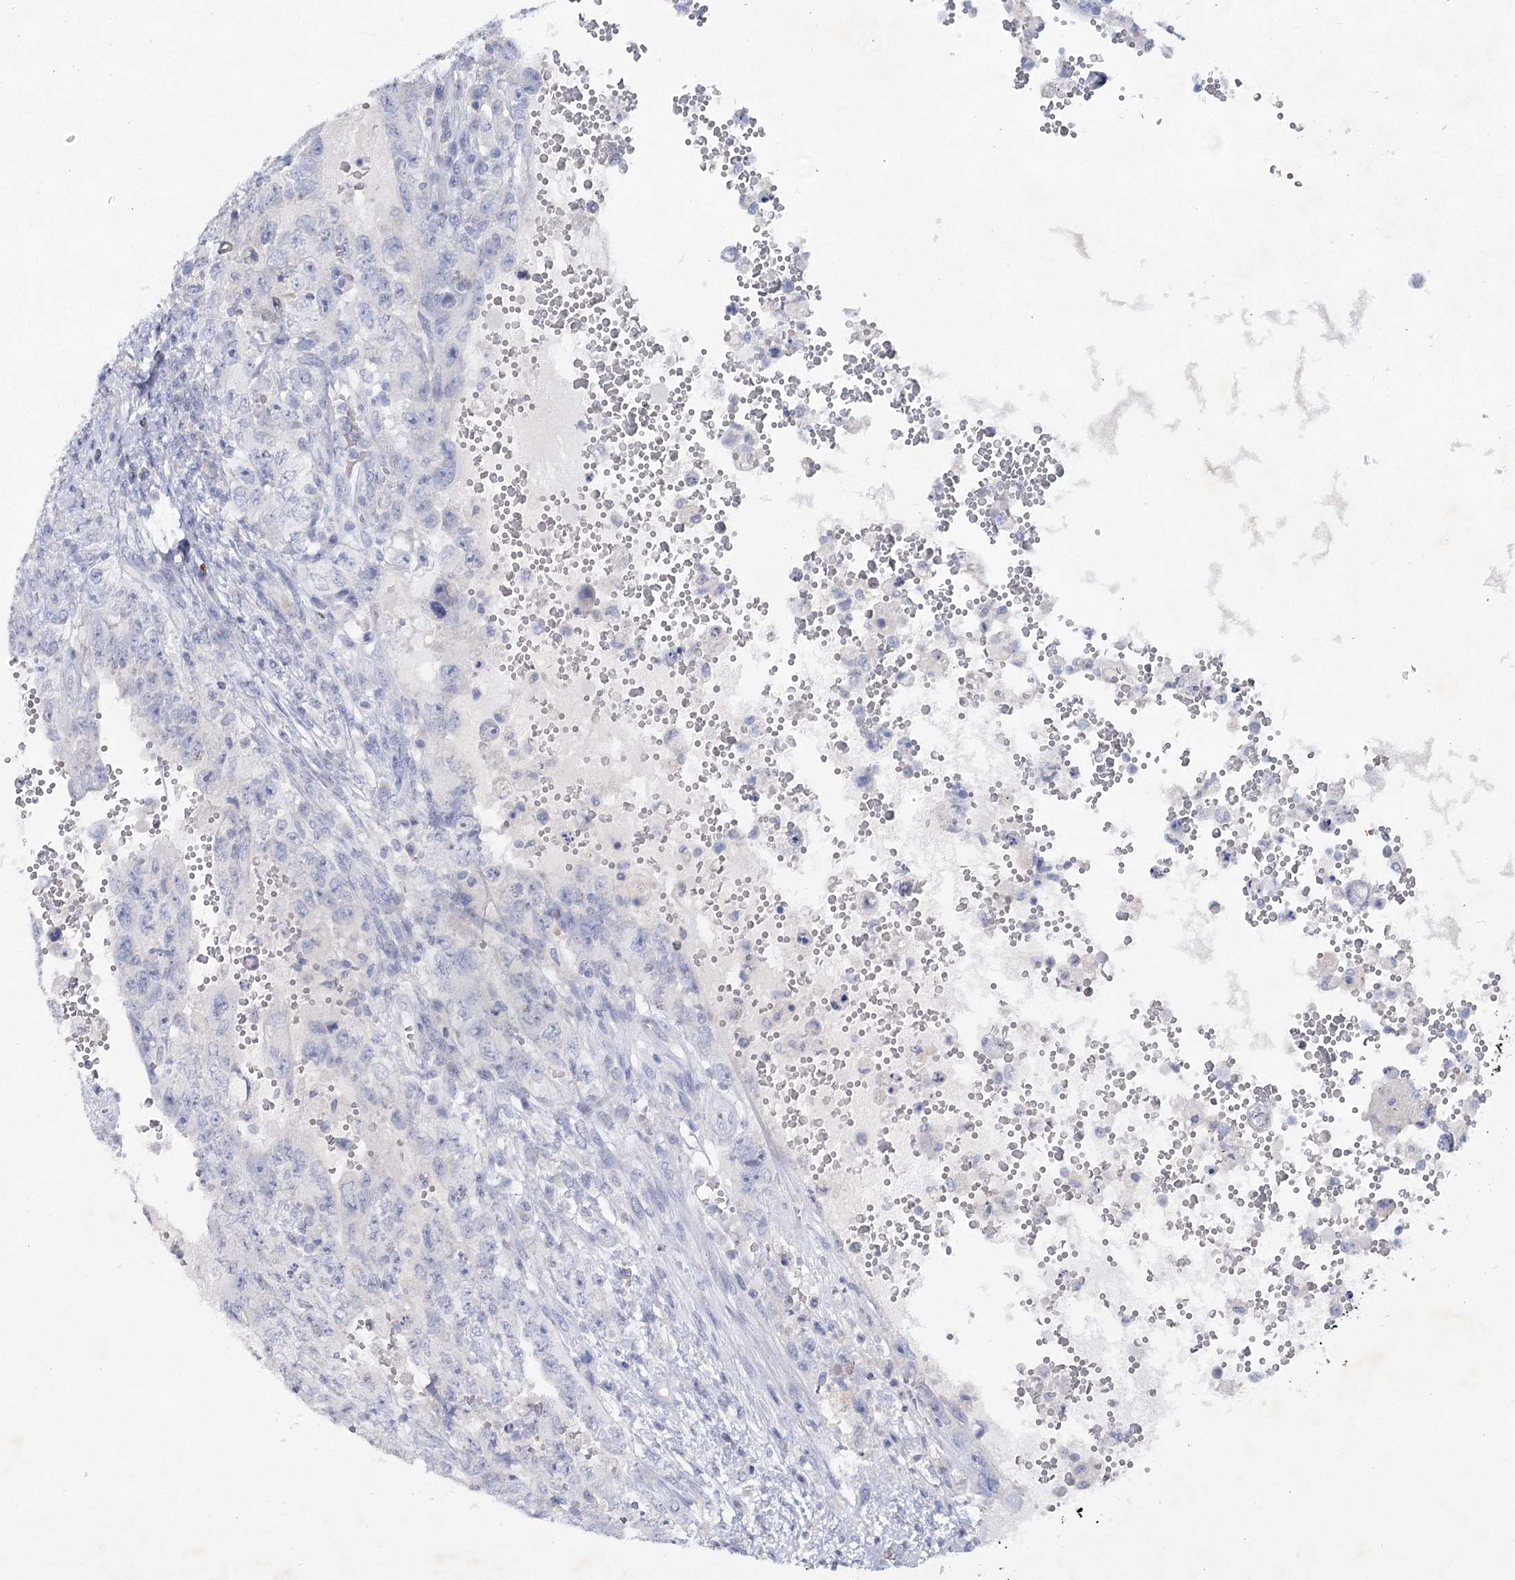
{"staining": {"intensity": "negative", "quantity": "none", "location": "none"}, "tissue": "testis cancer", "cell_type": "Tumor cells", "image_type": "cancer", "snomed": [{"axis": "morphology", "description": "Carcinoma, Embryonal, NOS"}, {"axis": "topography", "description": "Testis"}], "caption": "A photomicrograph of human testis cancer (embryonal carcinoma) is negative for staining in tumor cells.", "gene": "MAP3K13", "patient": {"sex": "male", "age": 26}}